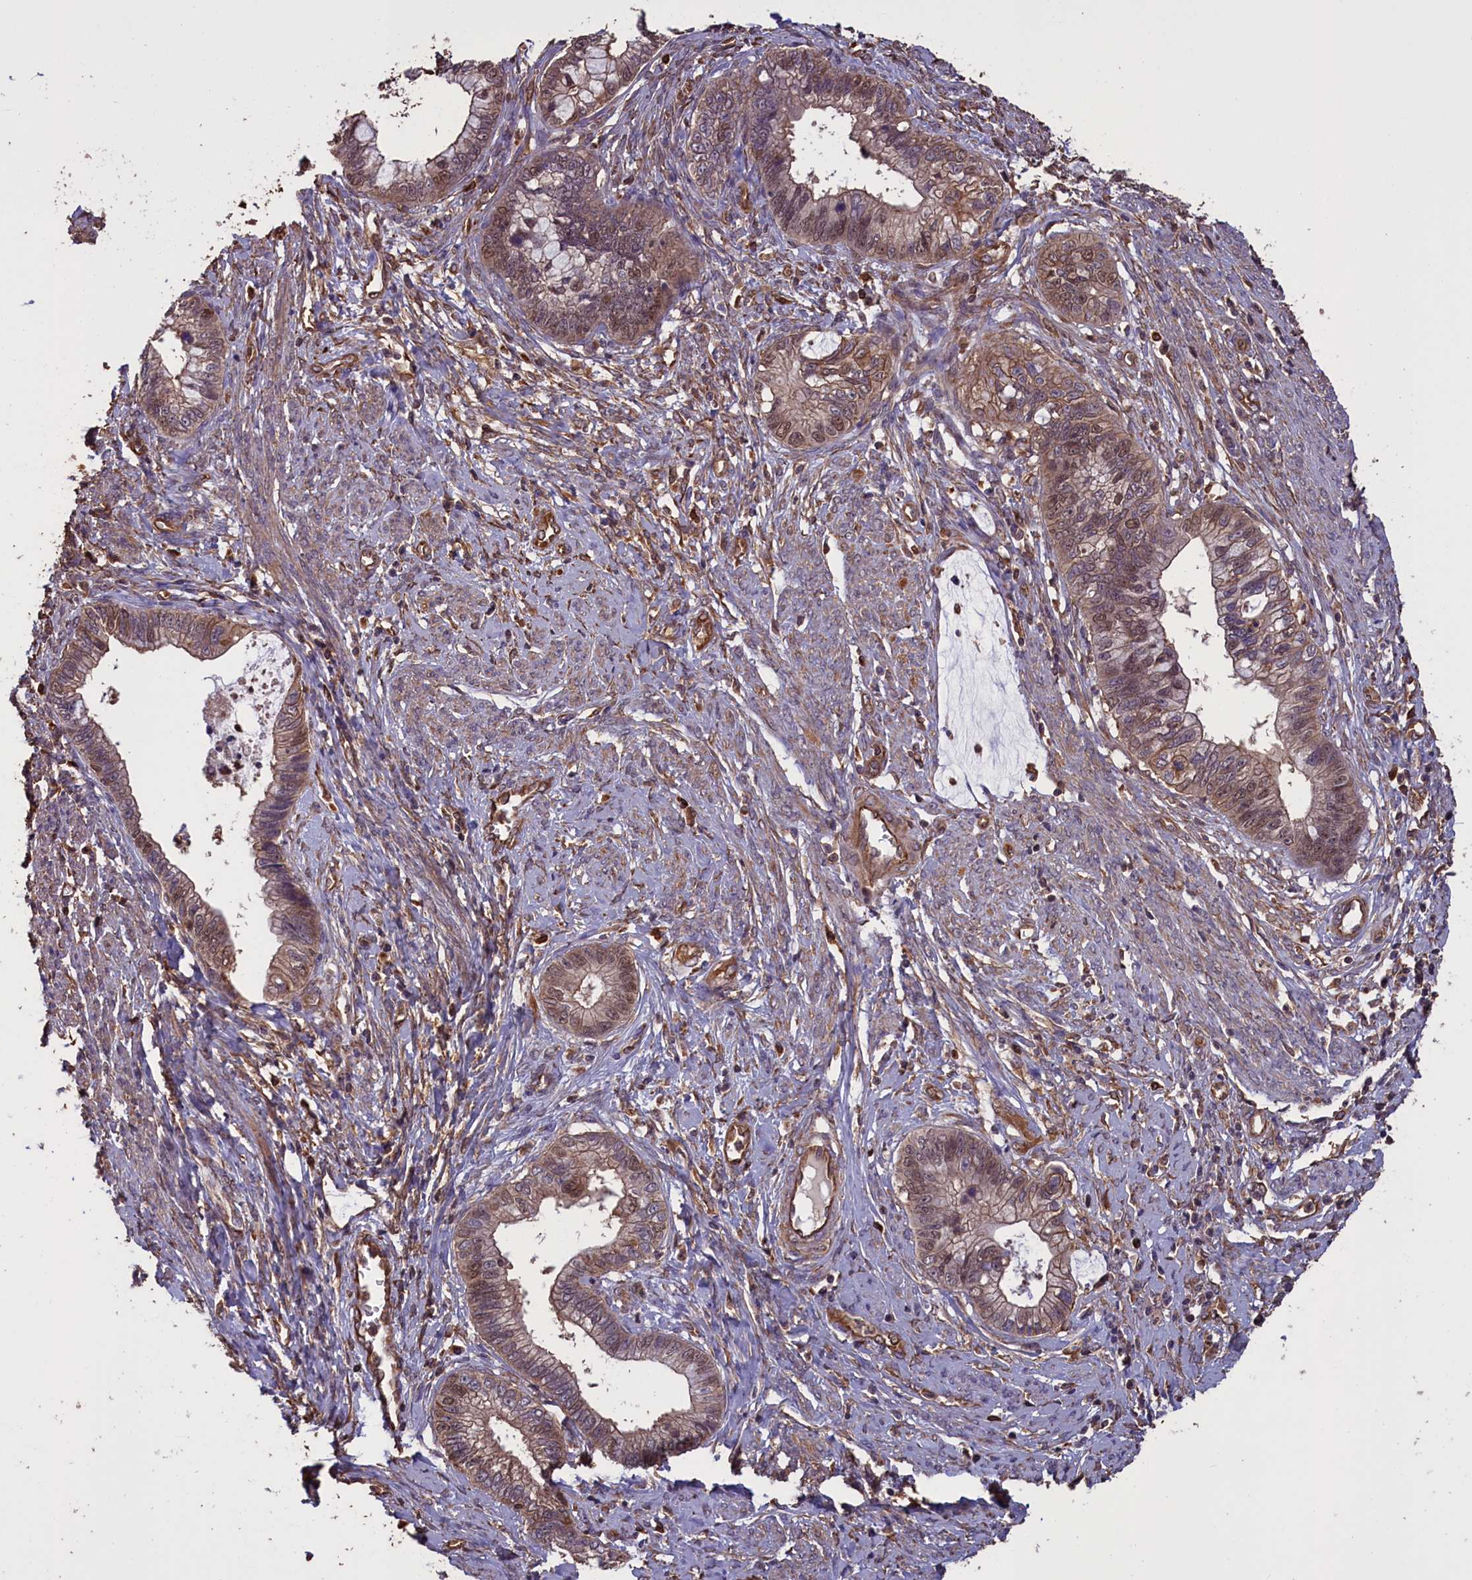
{"staining": {"intensity": "weak", "quantity": ">75%", "location": "cytoplasmic/membranous,nuclear"}, "tissue": "cervical cancer", "cell_type": "Tumor cells", "image_type": "cancer", "snomed": [{"axis": "morphology", "description": "Adenocarcinoma, NOS"}, {"axis": "topography", "description": "Cervix"}], "caption": "Cervical cancer (adenocarcinoma) stained with DAB (3,3'-diaminobenzidine) IHC demonstrates low levels of weak cytoplasmic/membranous and nuclear positivity in about >75% of tumor cells.", "gene": "DAPK3", "patient": {"sex": "female", "age": 44}}